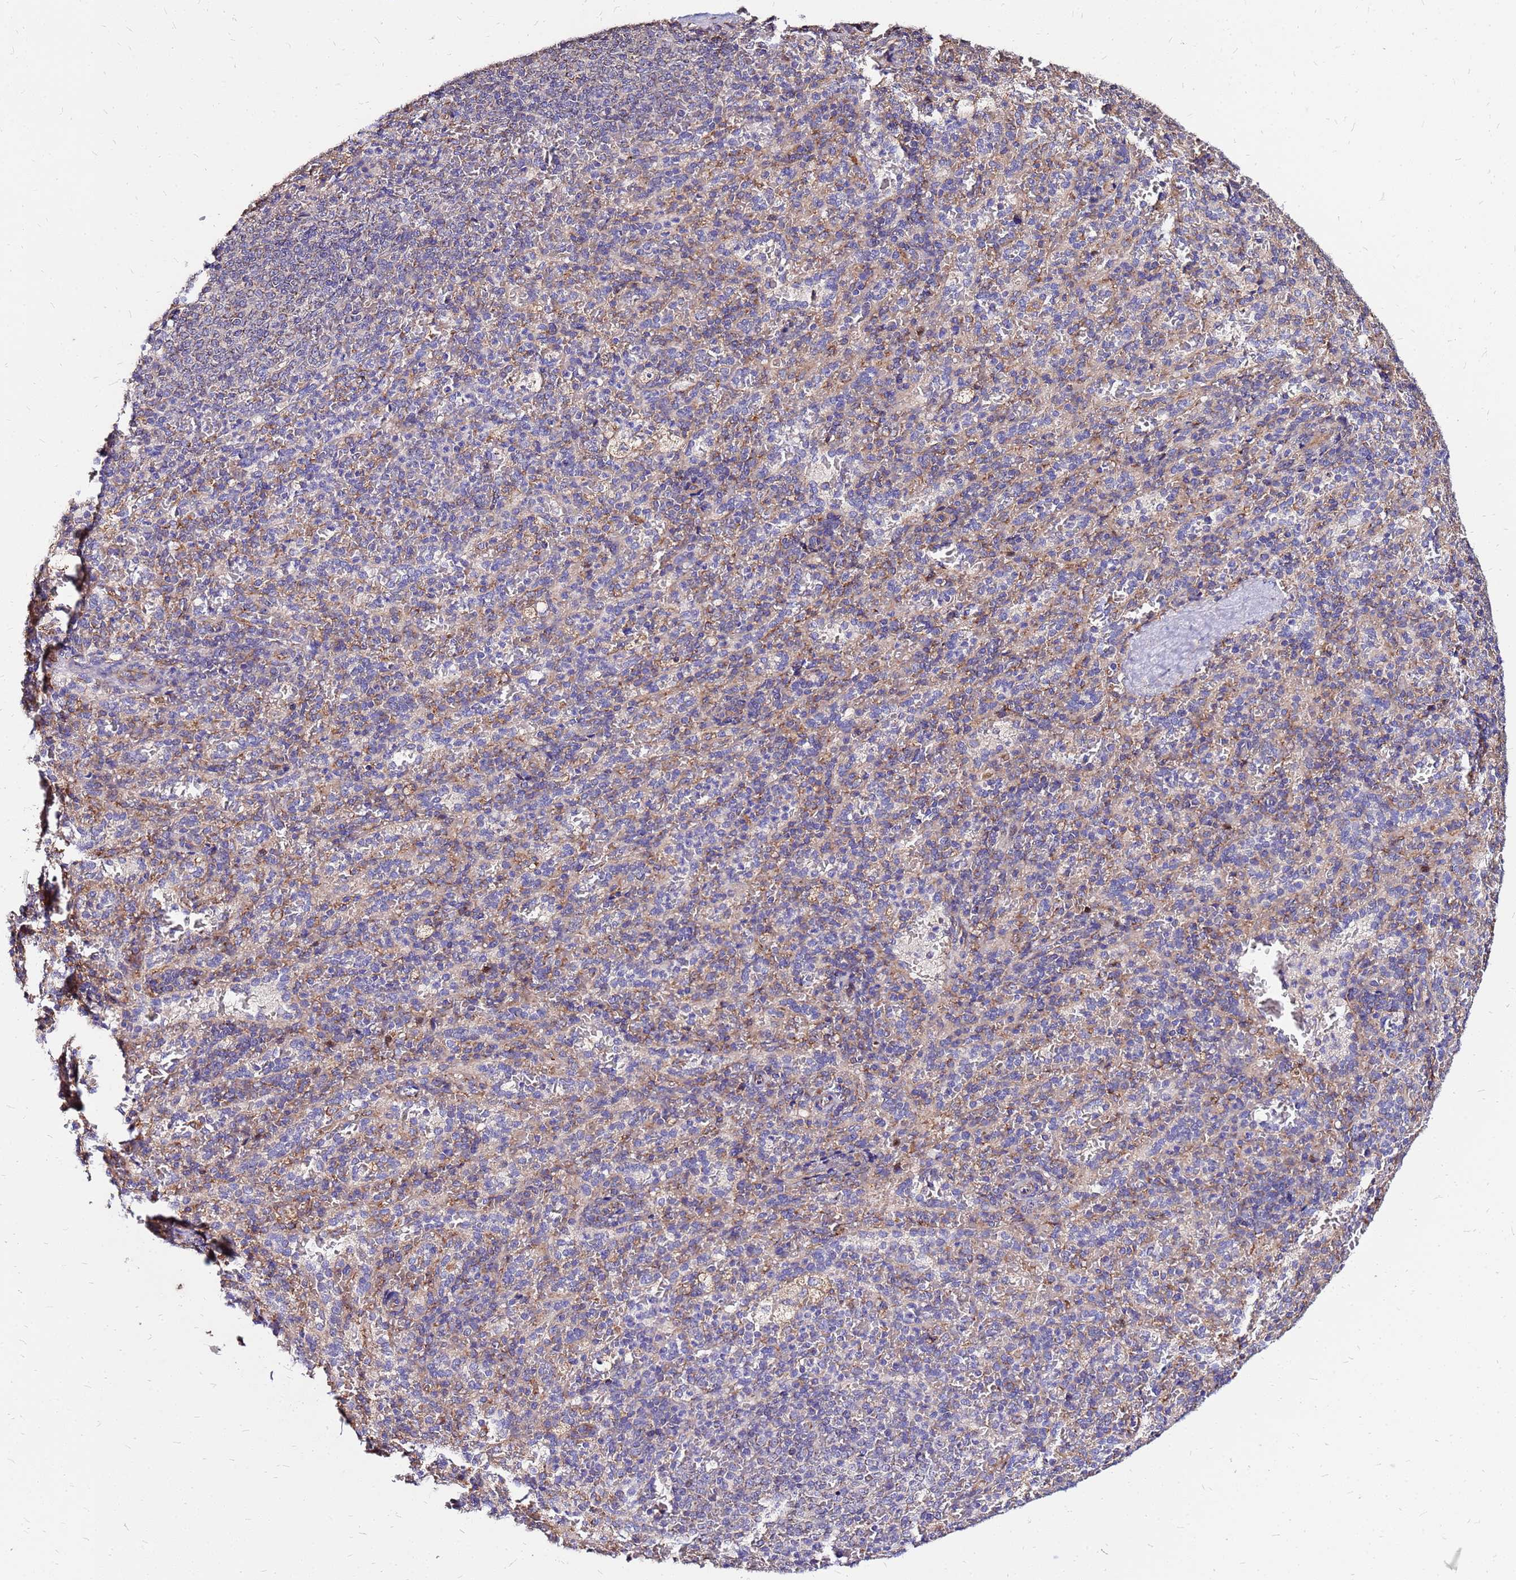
{"staining": {"intensity": "negative", "quantity": "none", "location": "none"}, "tissue": "spleen", "cell_type": "Cells in red pulp", "image_type": "normal", "snomed": [{"axis": "morphology", "description": "Normal tissue, NOS"}, {"axis": "topography", "description": "Spleen"}], "caption": "Immunohistochemistry of benign human spleen exhibits no expression in cells in red pulp. (DAB (3,3'-diaminobenzidine) IHC, high magnification).", "gene": "ARHGEF35", "patient": {"sex": "female", "age": 21}}